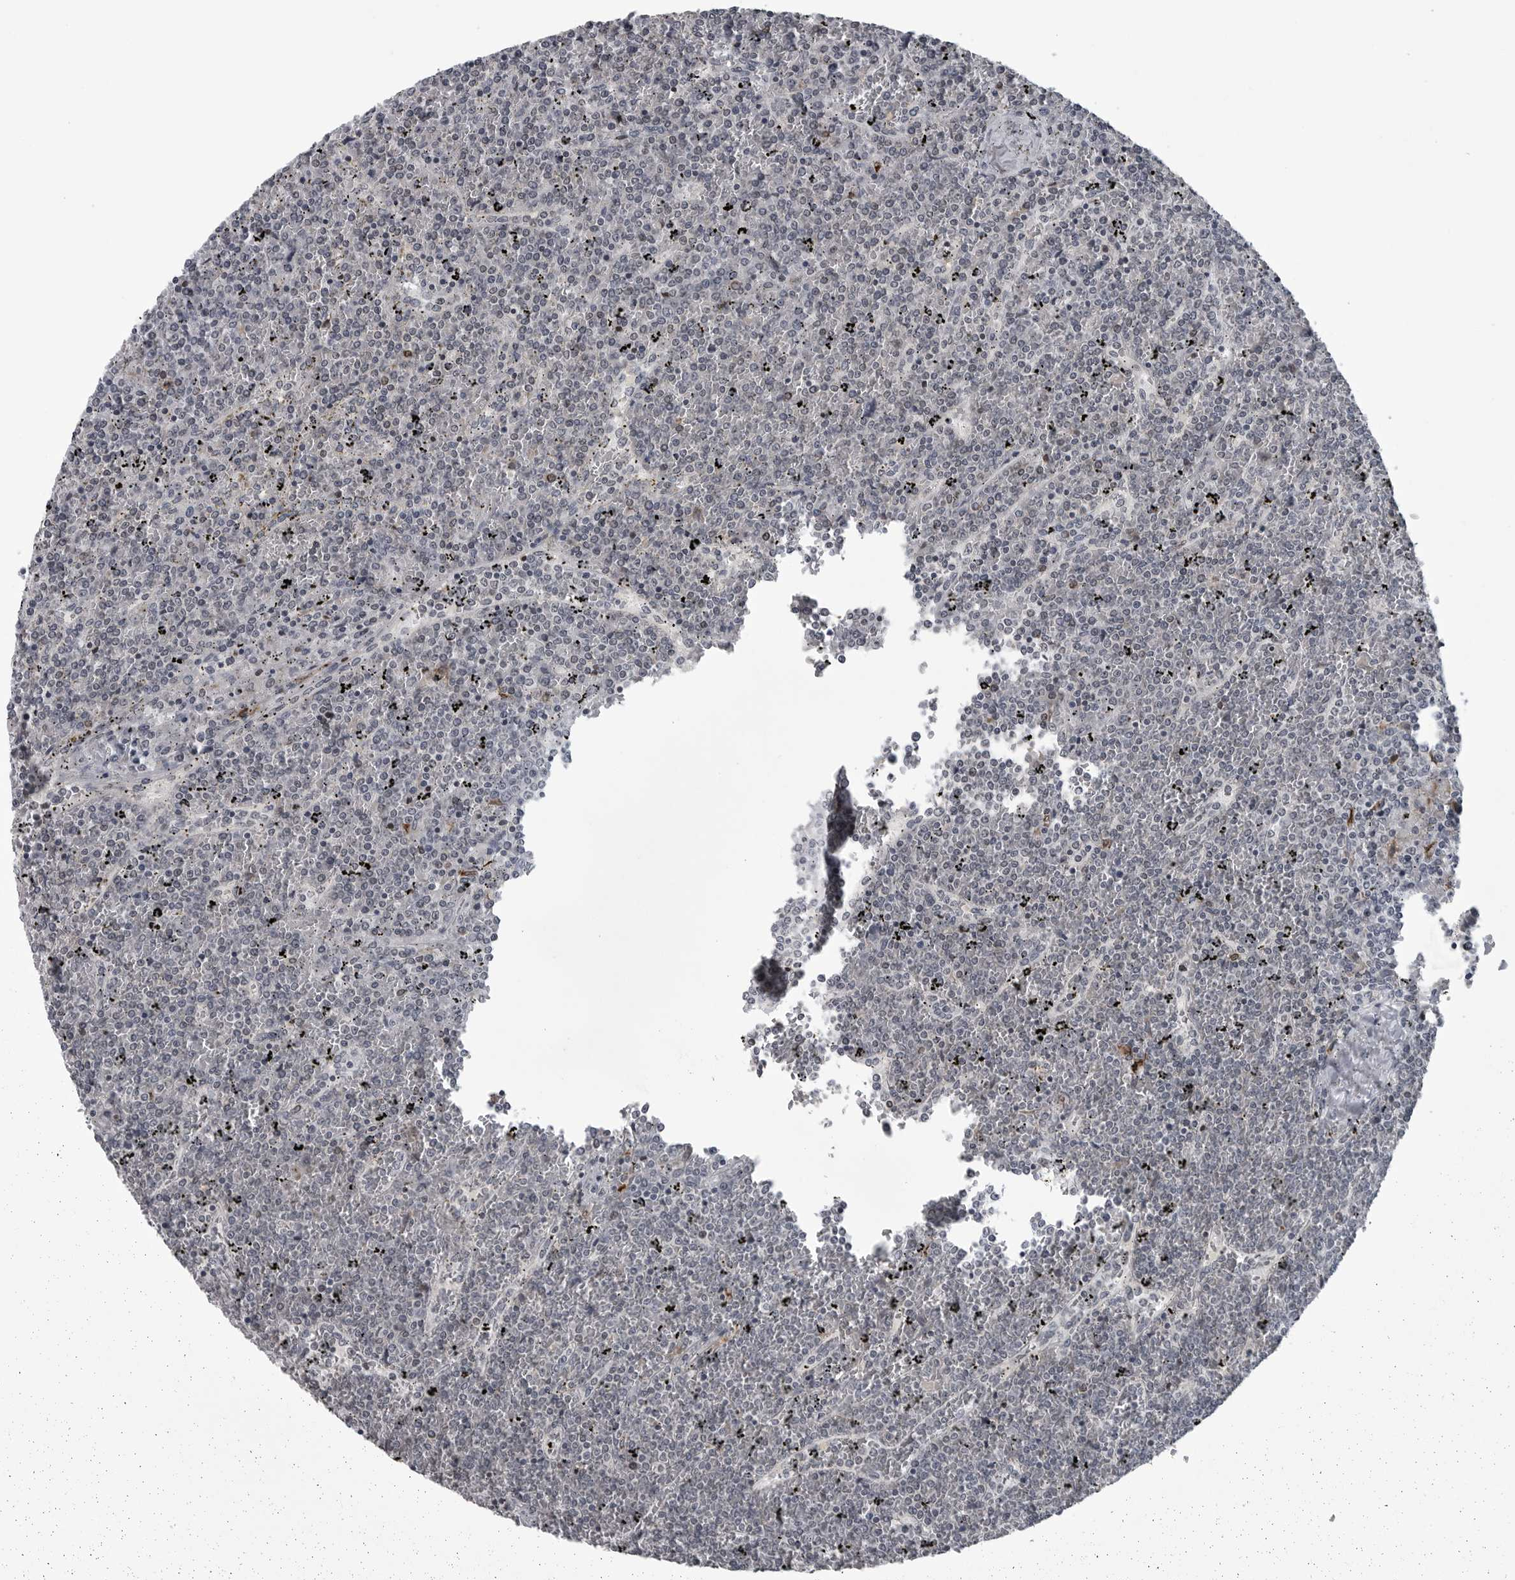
{"staining": {"intensity": "negative", "quantity": "none", "location": "none"}, "tissue": "lymphoma", "cell_type": "Tumor cells", "image_type": "cancer", "snomed": [{"axis": "morphology", "description": "Malignant lymphoma, non-Hodgkin's type, Low grade"}, {"axis": "topography", "description": "Spleen"}], "caption": "There is no significant positivity in tumor cells of lymphoma.", "gene": "LYSMD1", "patient": {"sex": "female", "age": 19}}